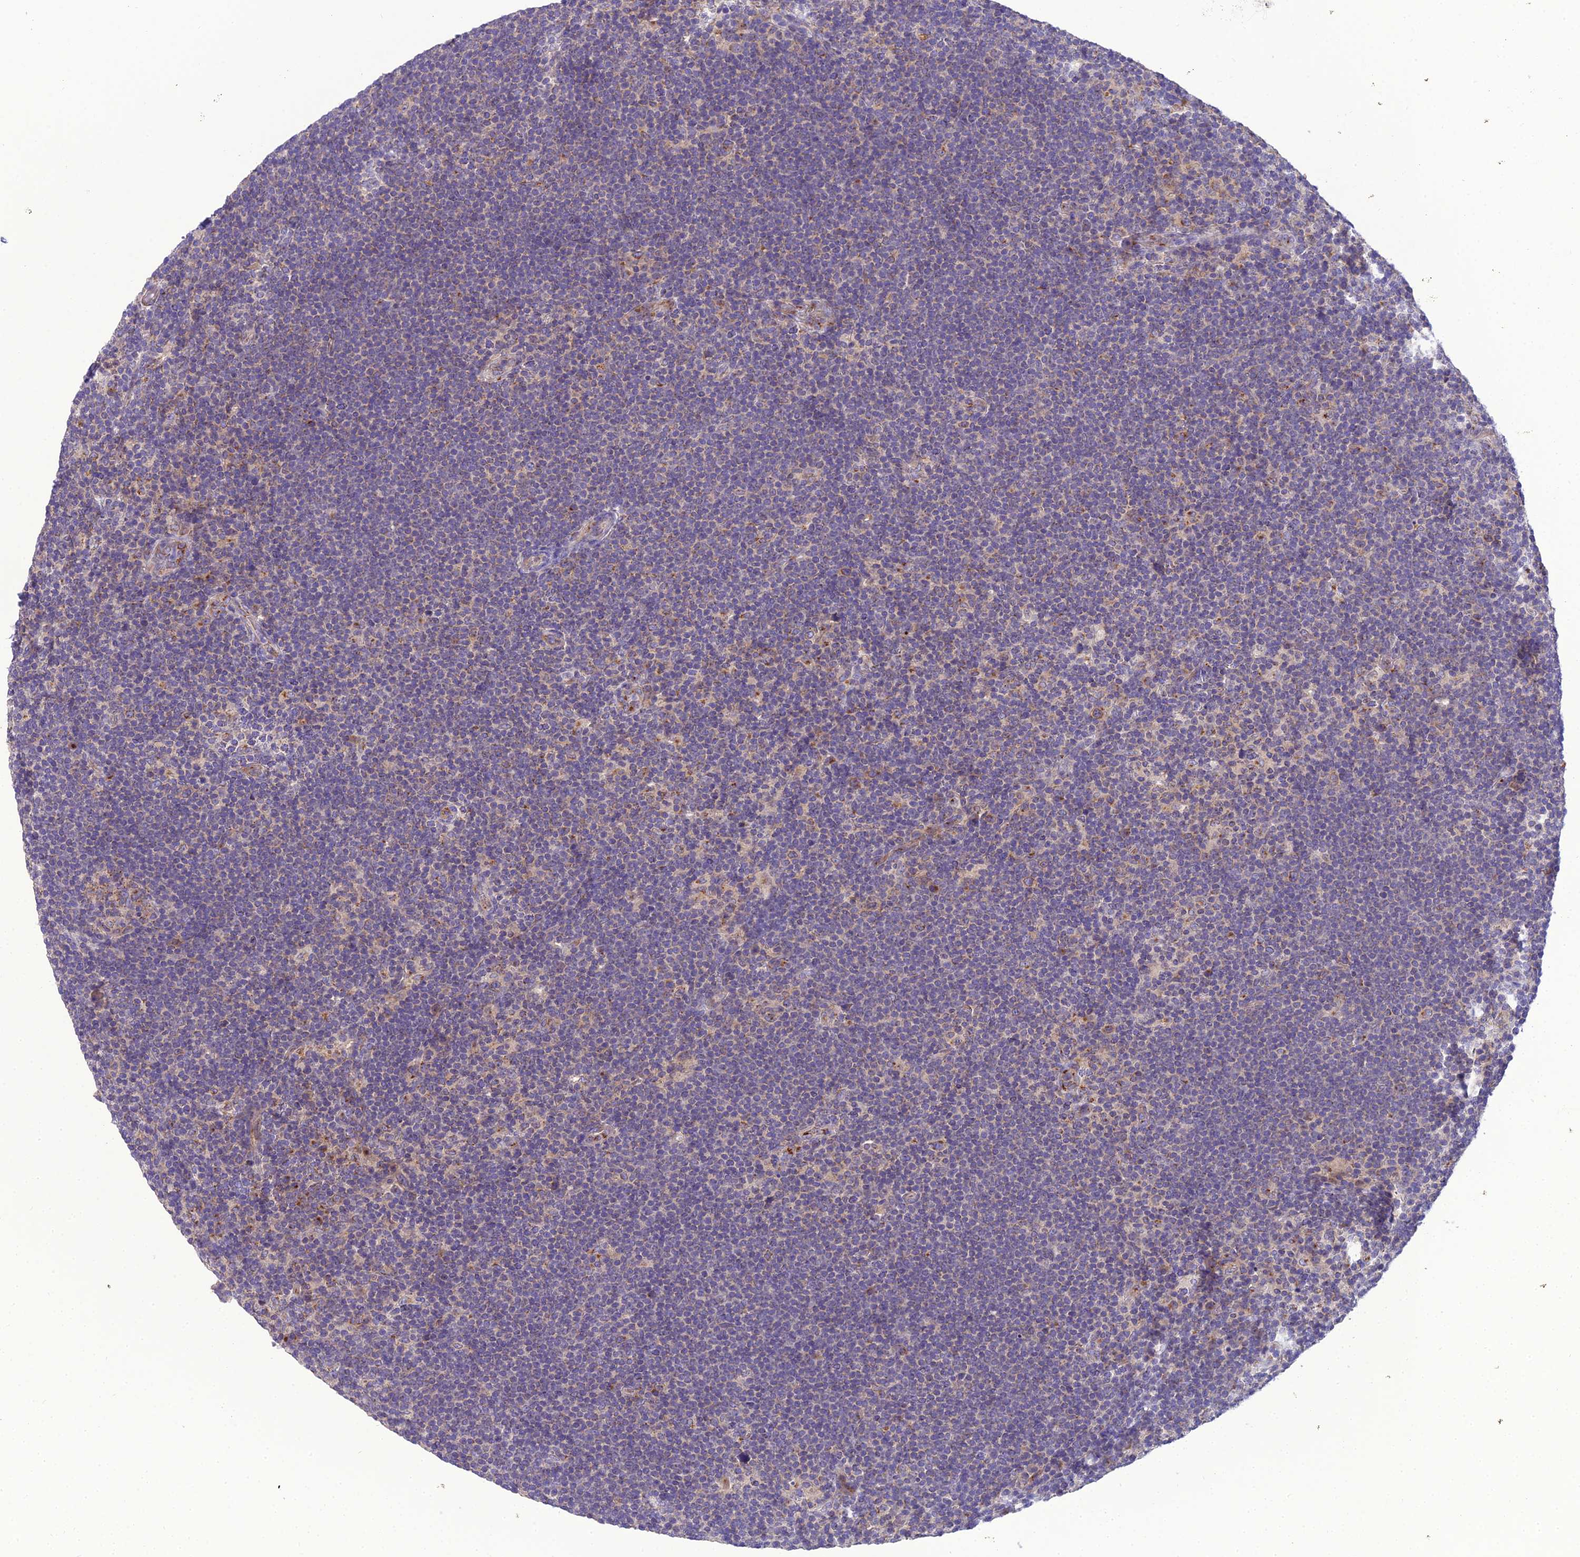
{"staining": {"intensity": "negative", "quantity": "none", "location": "none"}, "tissue": "lymphoma", "cell_type": "Tumor cells", "image_type": "cancer", "snomed": [{"axis": "morphology", "description": "Hodgkin's disease, NOS"}, {"axis": "topography", "description": "Lymph node"}], "caption": "DAB (3,3'-diaminobenzidine) immunohistochemical staining of Hodgkin's disease displays no significant expression in tumor cells. (DAB immunohistochemistry (IHC) visualized using brightfield microscopy, high magnification).", "gene": "GOLPH3", "patient": {"sex": "female", "age": 57}}